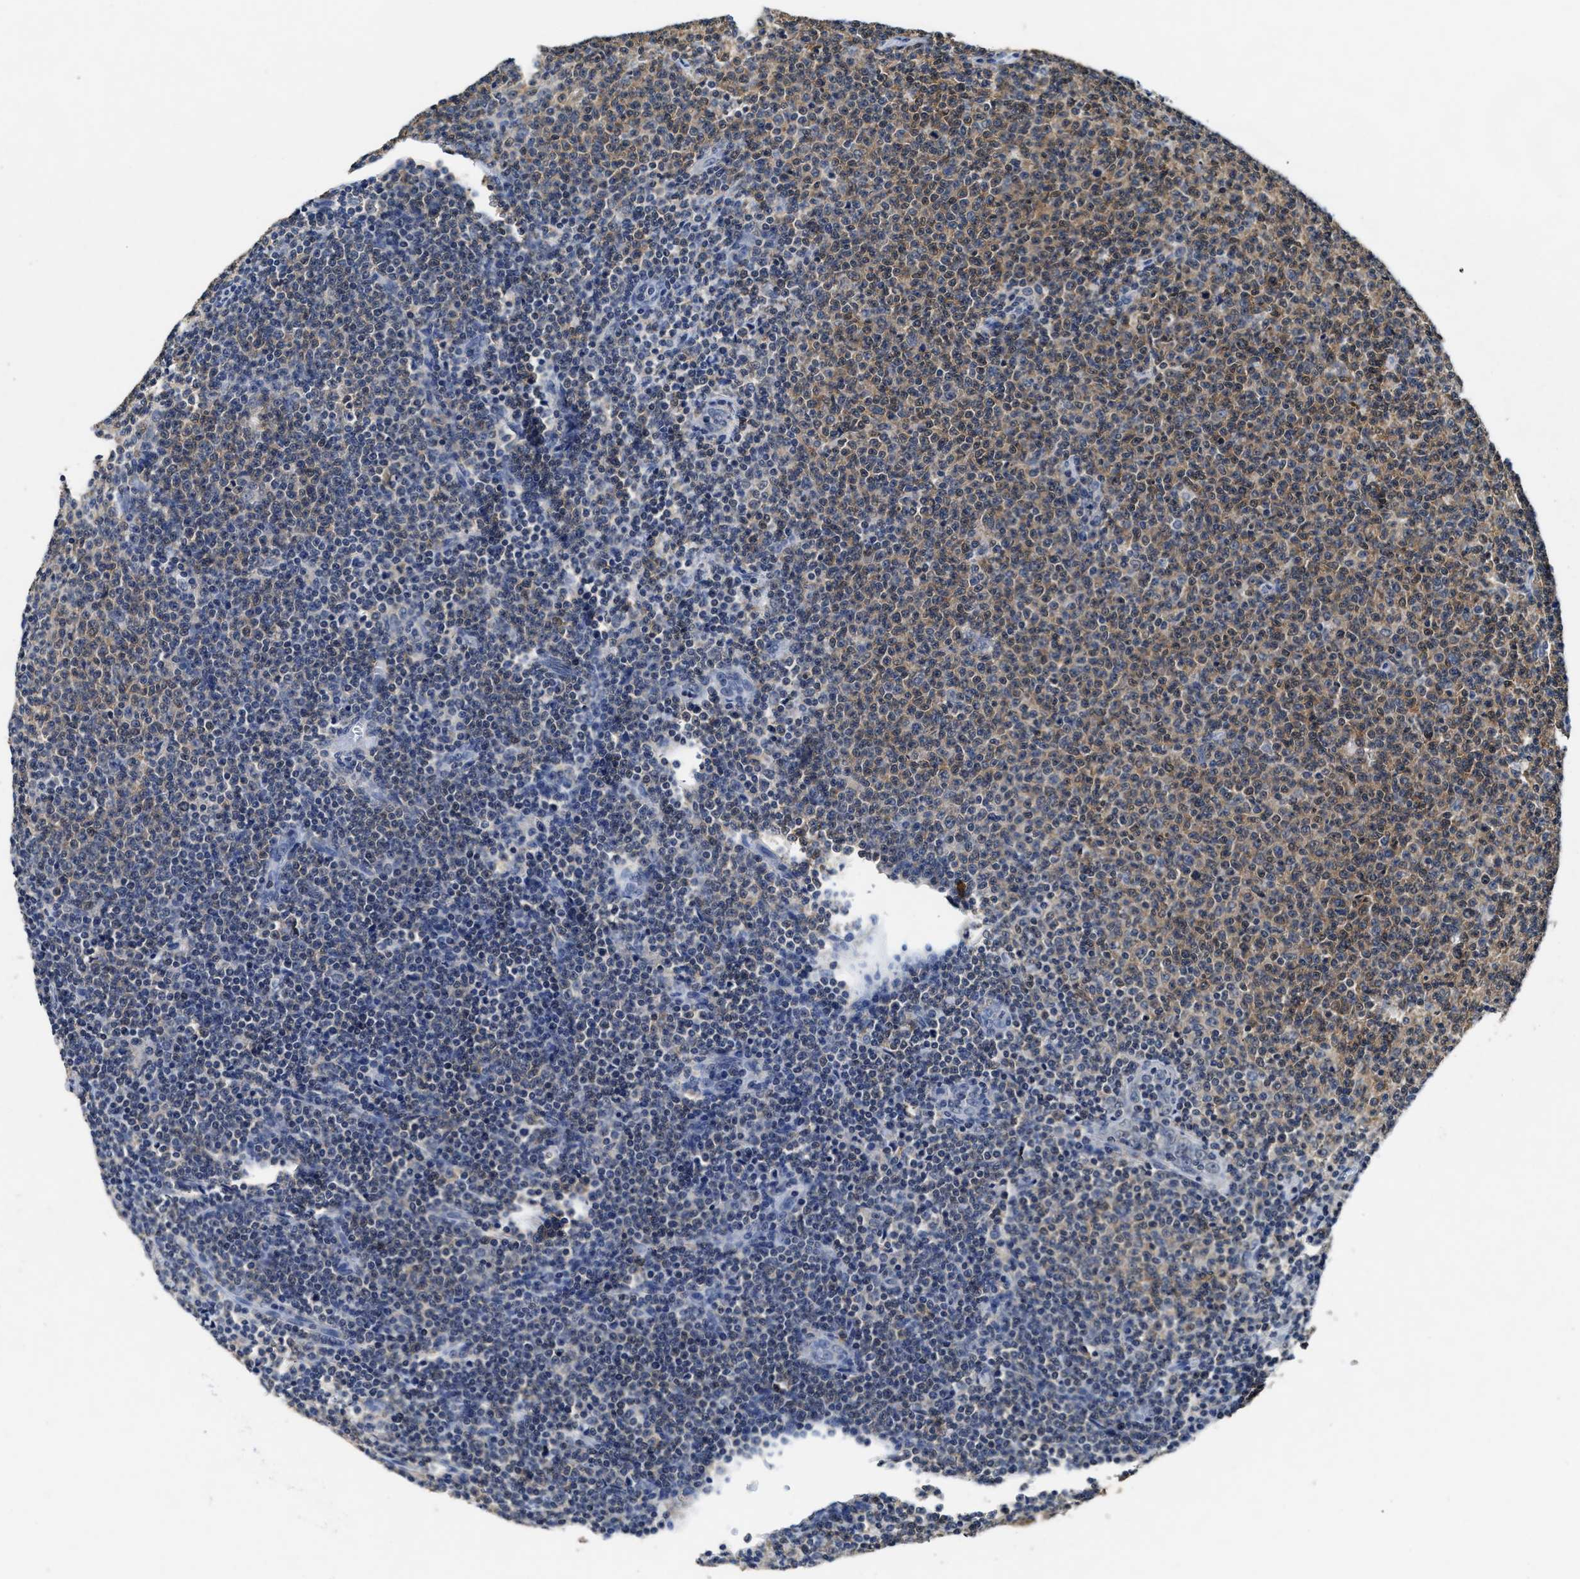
{"staining": {"intensity": "weak", "quantity": "25%-75%", "location": "cytoplasmic/membranous"}, "tissue": "lymphoma", "cell_type": "Tumor cells", "image_type": "cancer", "snomed": [{"axis": "morphology", "description": "Malignant lymphoma, non-Hodgkin's type, Low grade"}, {"axis": "topography", "description": "Lymph node"}], "caption": "This is a micrograph of immunohistochemistry (IHC) staining of lymphoma, which shows weak positivity in the cytoplasmic/membranous of tumor cells.", "gene": "ACAT2", "patient": {"sex": "male", "age": 66}}